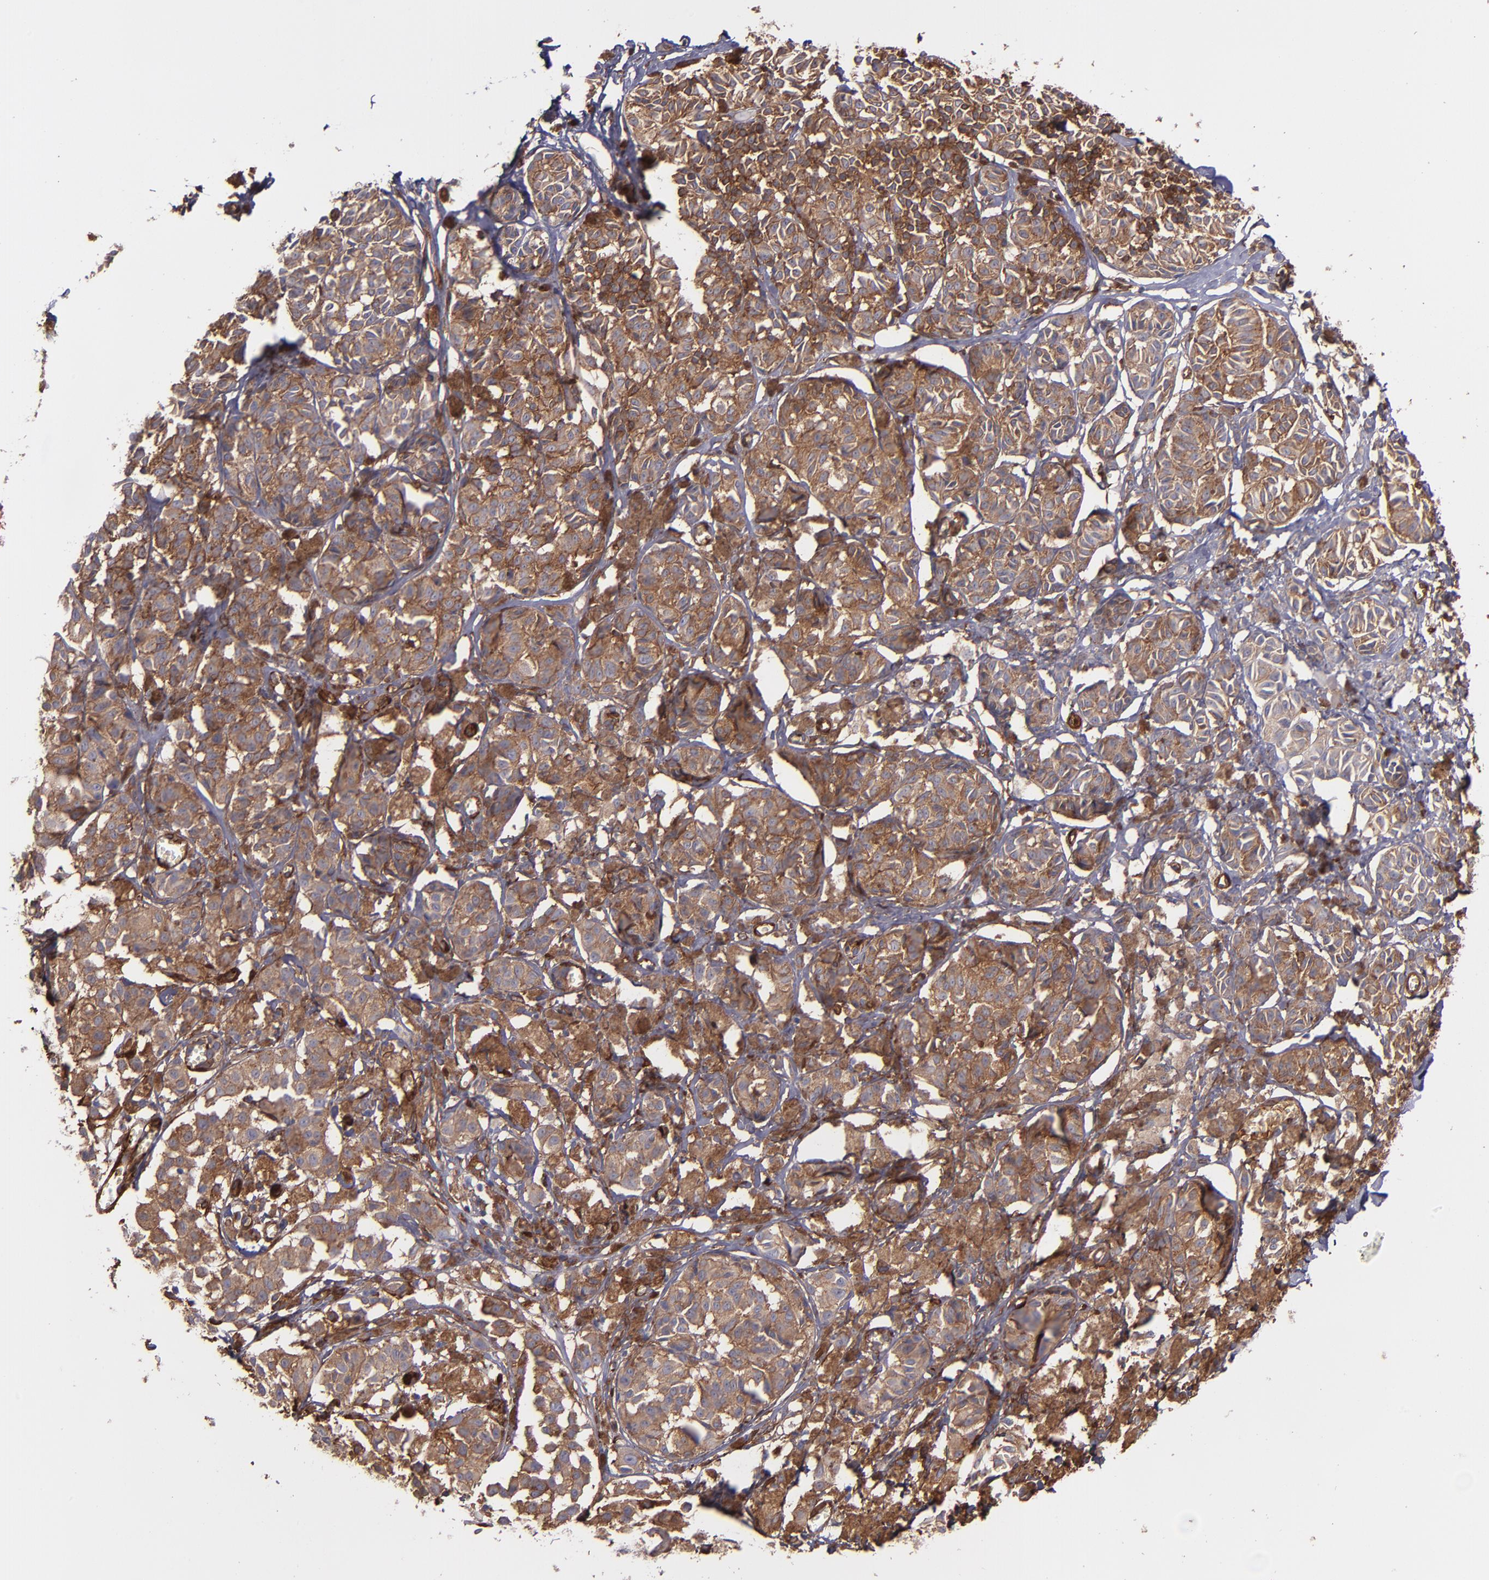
{"staining": {"intensity": "moderate", "quantity": ">75%", "location": "cytoplasmic/membranous"}, "tissue": "melanoma", "cell_type": "Tumor cells", "image_type": "cancer", "snomed": [{"axis": "morphology", "description": "Malignant melanoma, NOS"}, {"axis": "topography", "description": "Skin"}], "caption": "A high-resolution image shows immunohistochemistry staining of melanoma, which exhibits moderate cytoplasmic/membranous staining in approximately >75% of tumor cells.", "gene": "VCL", "patient": {"sex": "male", "age": 76}}